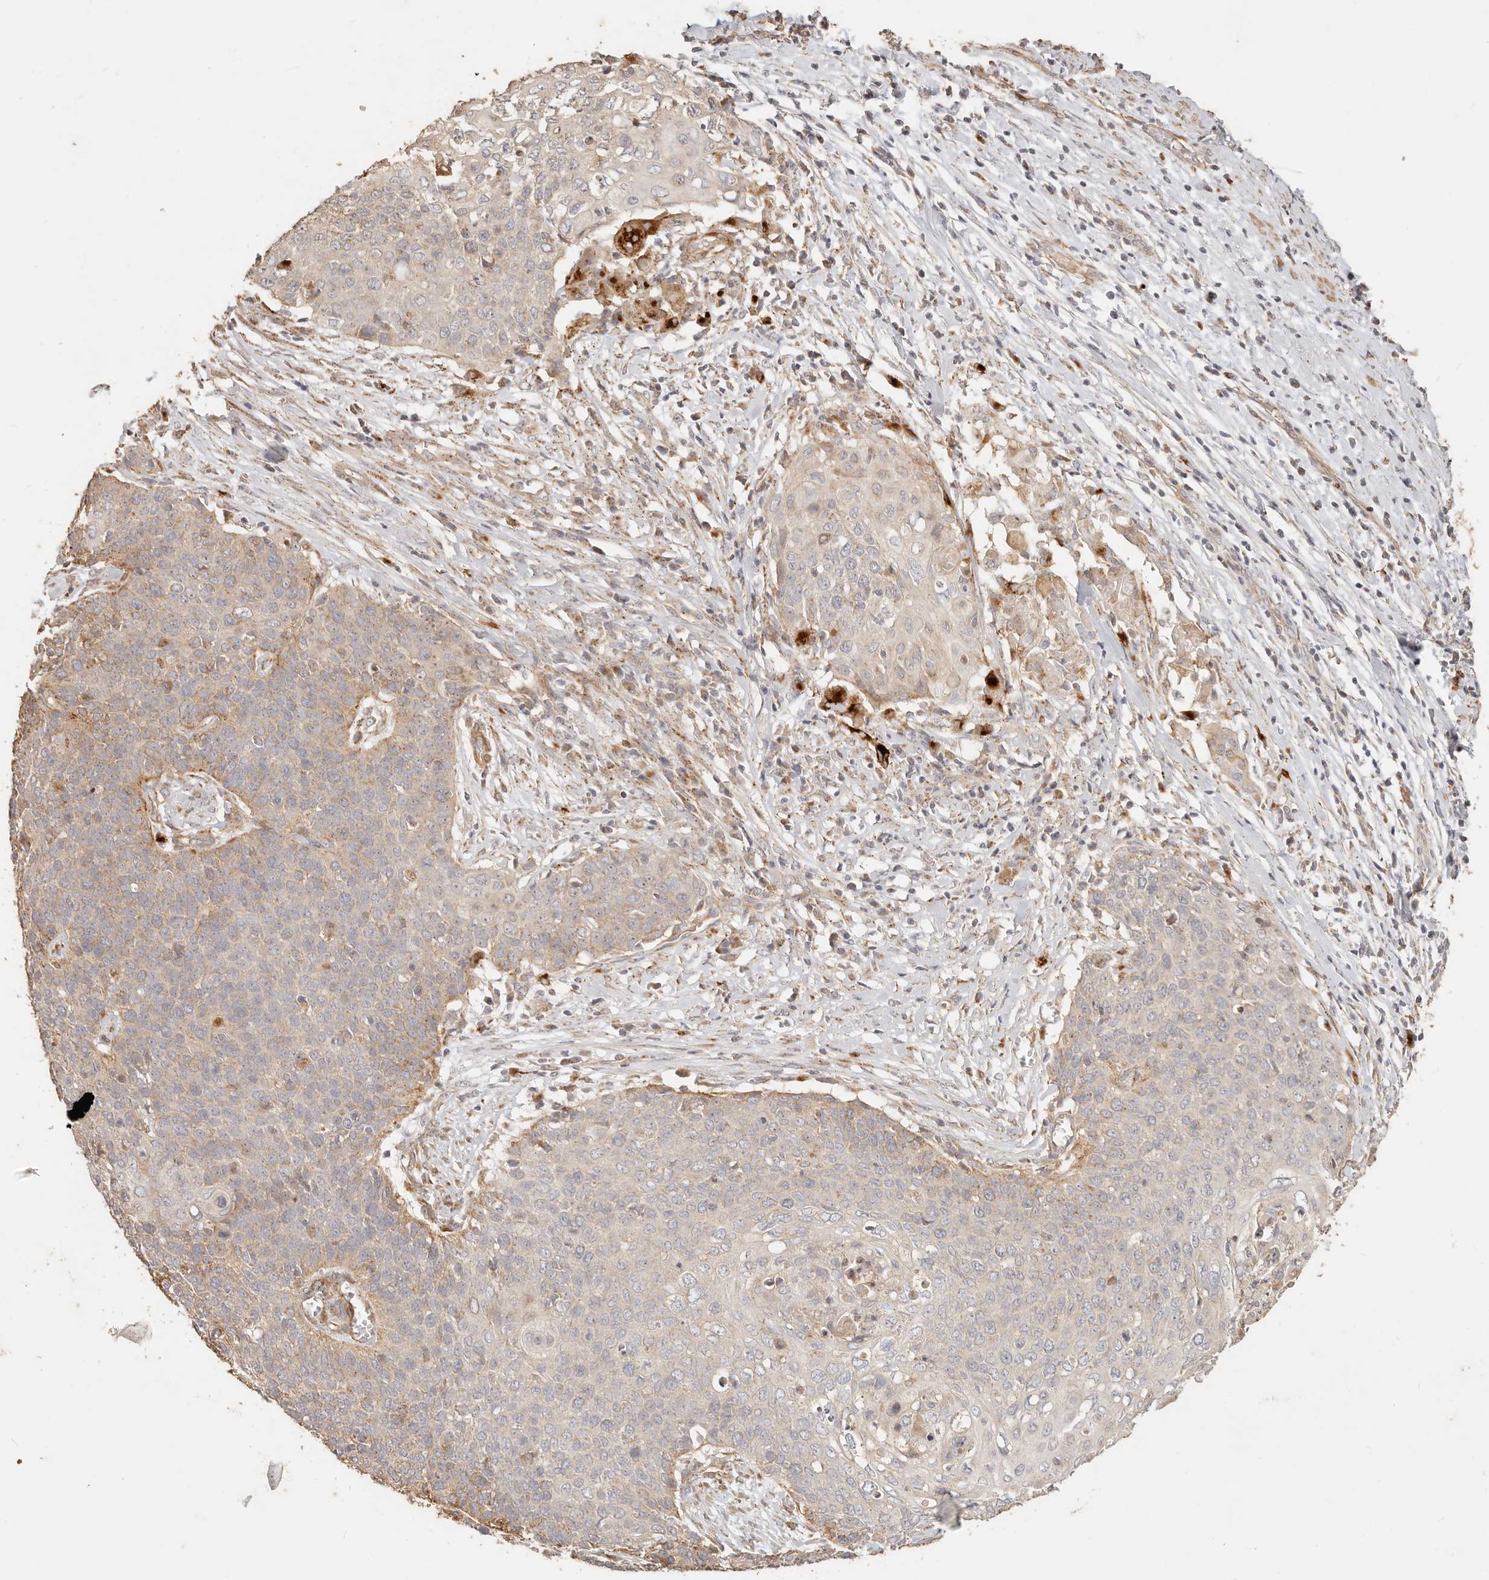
{"staining": {"intensity": "weak", "quantity": "<25%", "location": "cytoplasmic/membranous"}, "tissue": "cervical cancer", "cell_type": "Tumor cells", "image_type": "cancer", "snomed": [{"axis": "morphology", "description": "Squamous cell carcinoma, NOS"}, {"axis": "topography", "description": "Cervix"}], "caption": "Tumor cells are negative for brown protein staining in squamous cell carcinoma (cervical).", "gene": "PTPN22", "patient": {"sex": "female", "age": 39}}